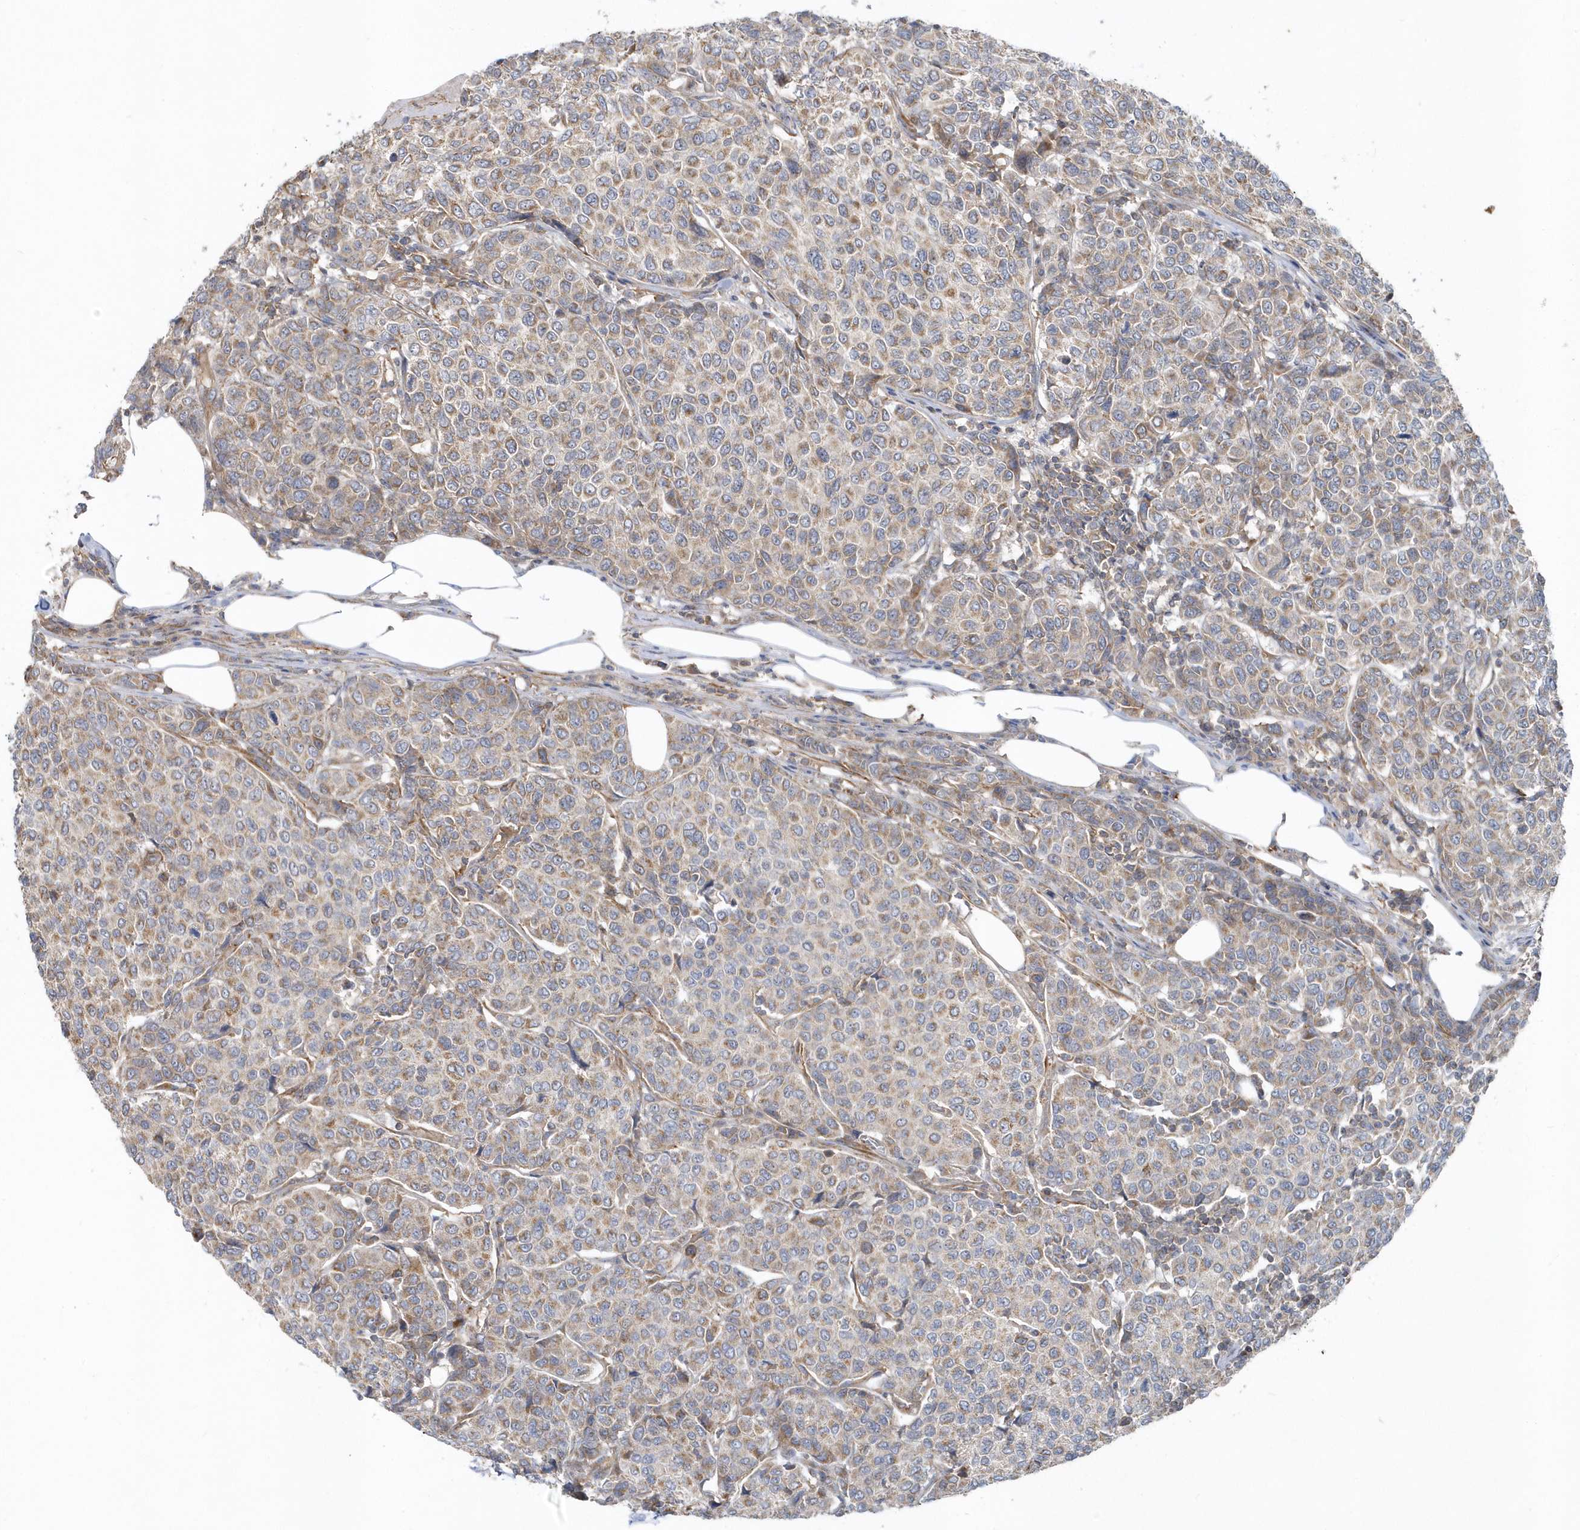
{"staining": {"intensity": "moderate", "quantity": ">75%", "location": "cytoplasmic/membranous"}, "tissue": "breast cancer", "cell_type": "Tumor cells", "image_type": "cancer", "snomed": [{"axis": "morphology", "description": "Duct carcinoma"}, {"axis": "topography", "description": "Breast"}], "caption": "IHC image of breast cancer (invasive ductal carcinoma) stained for a protein (brown), which displays medium levels of moderate cytoplasmic/membranous expression in approximately >75% of tumor cells.", "gene": "LEXM", "patient": {"sex": "female", "age": 55}}